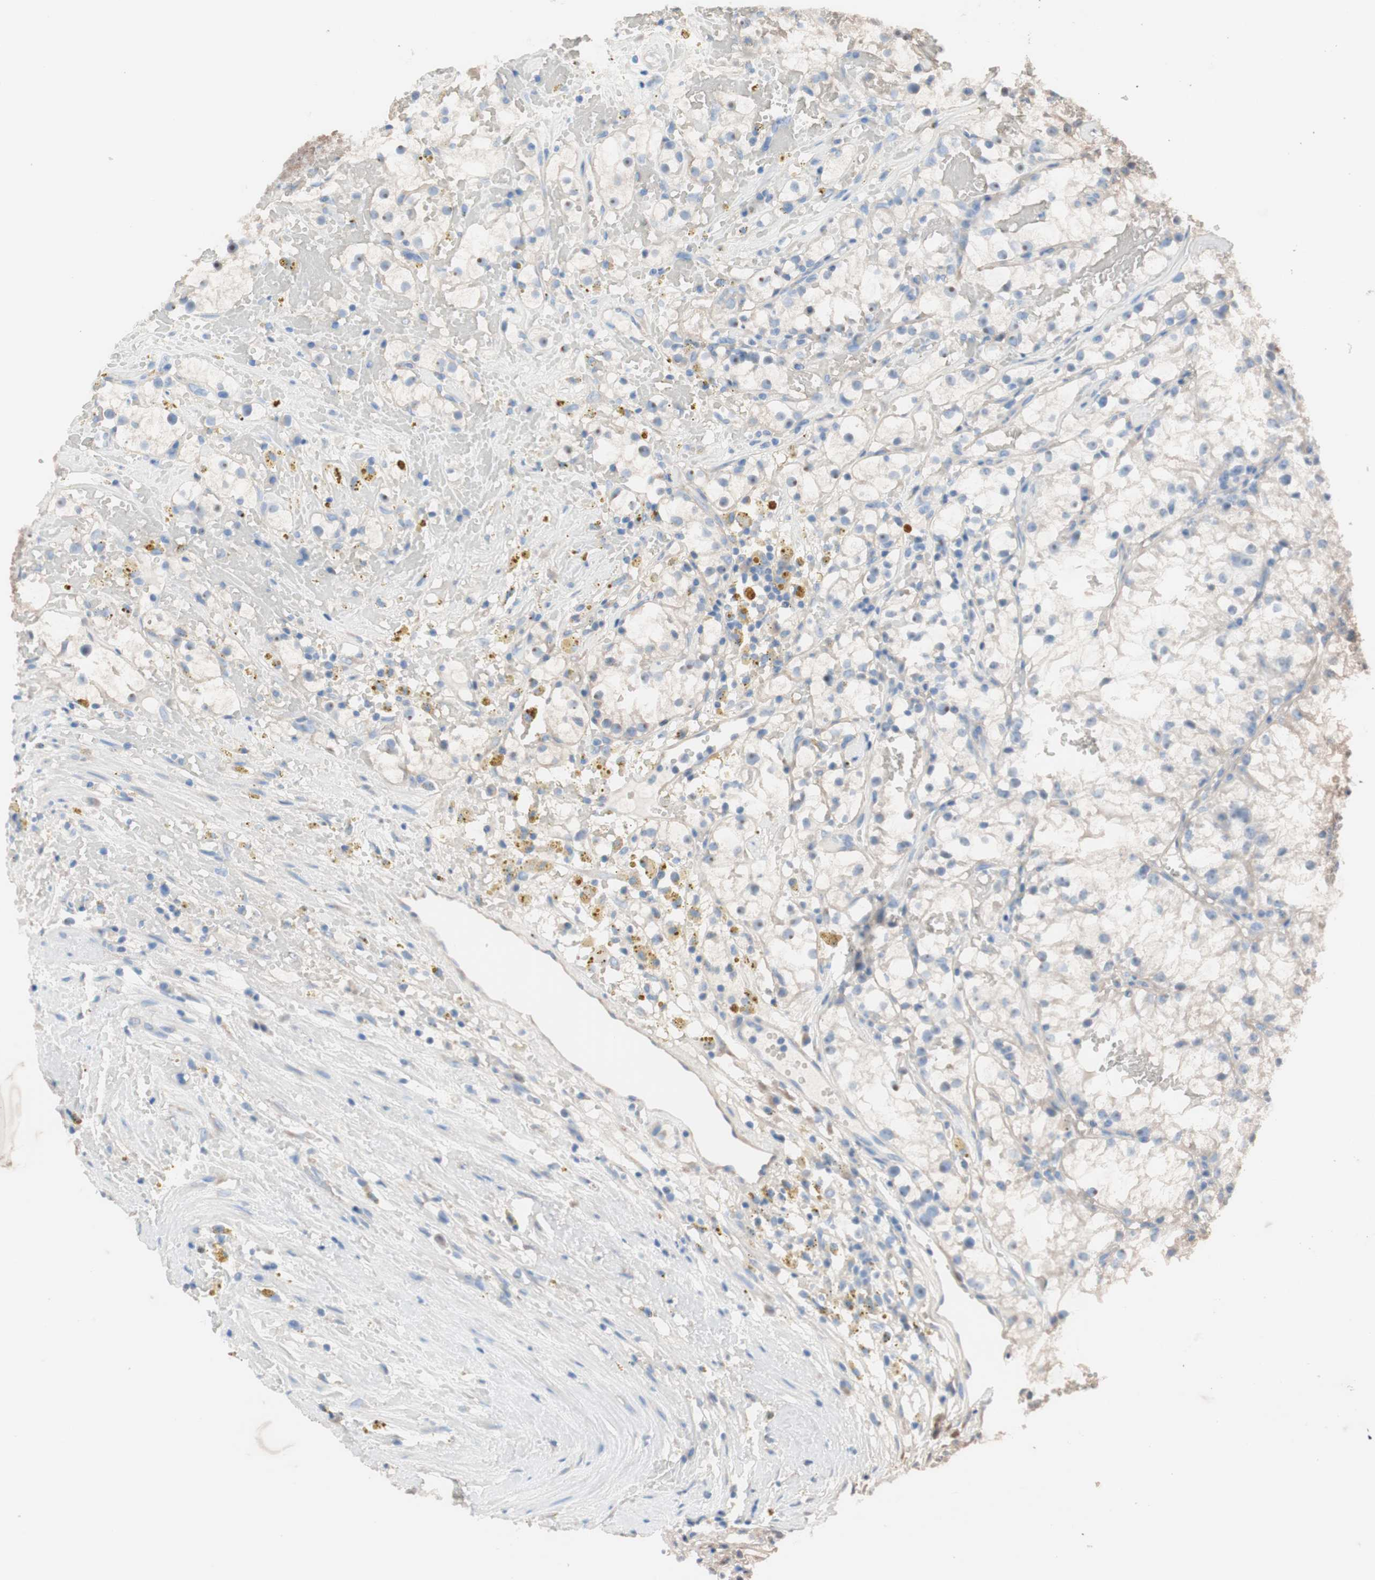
{"staining": {"intensity": "negative", "quantity": "none", "location": "none"}, "tissue": "renal cancer", "cell_type": "Tumor cells", "image_type": "cancer", "snomed": [{"axis": "morphology", "description": "Adenocarcinoma, NOS"}, {"axis": "topography", "description": "Kidney"}], "caption": "Immunohistochemistry (IHC) image of neoplastic tissue: renal cancer stained with DAB shows no significant protein positivity in tumor cells. (DAB (3,3'-diaminobenzidine) immunohistochemistry (IHC), high magnification).", "gene": "IRS1", "patient": {"sex": "male", "age": 56}}